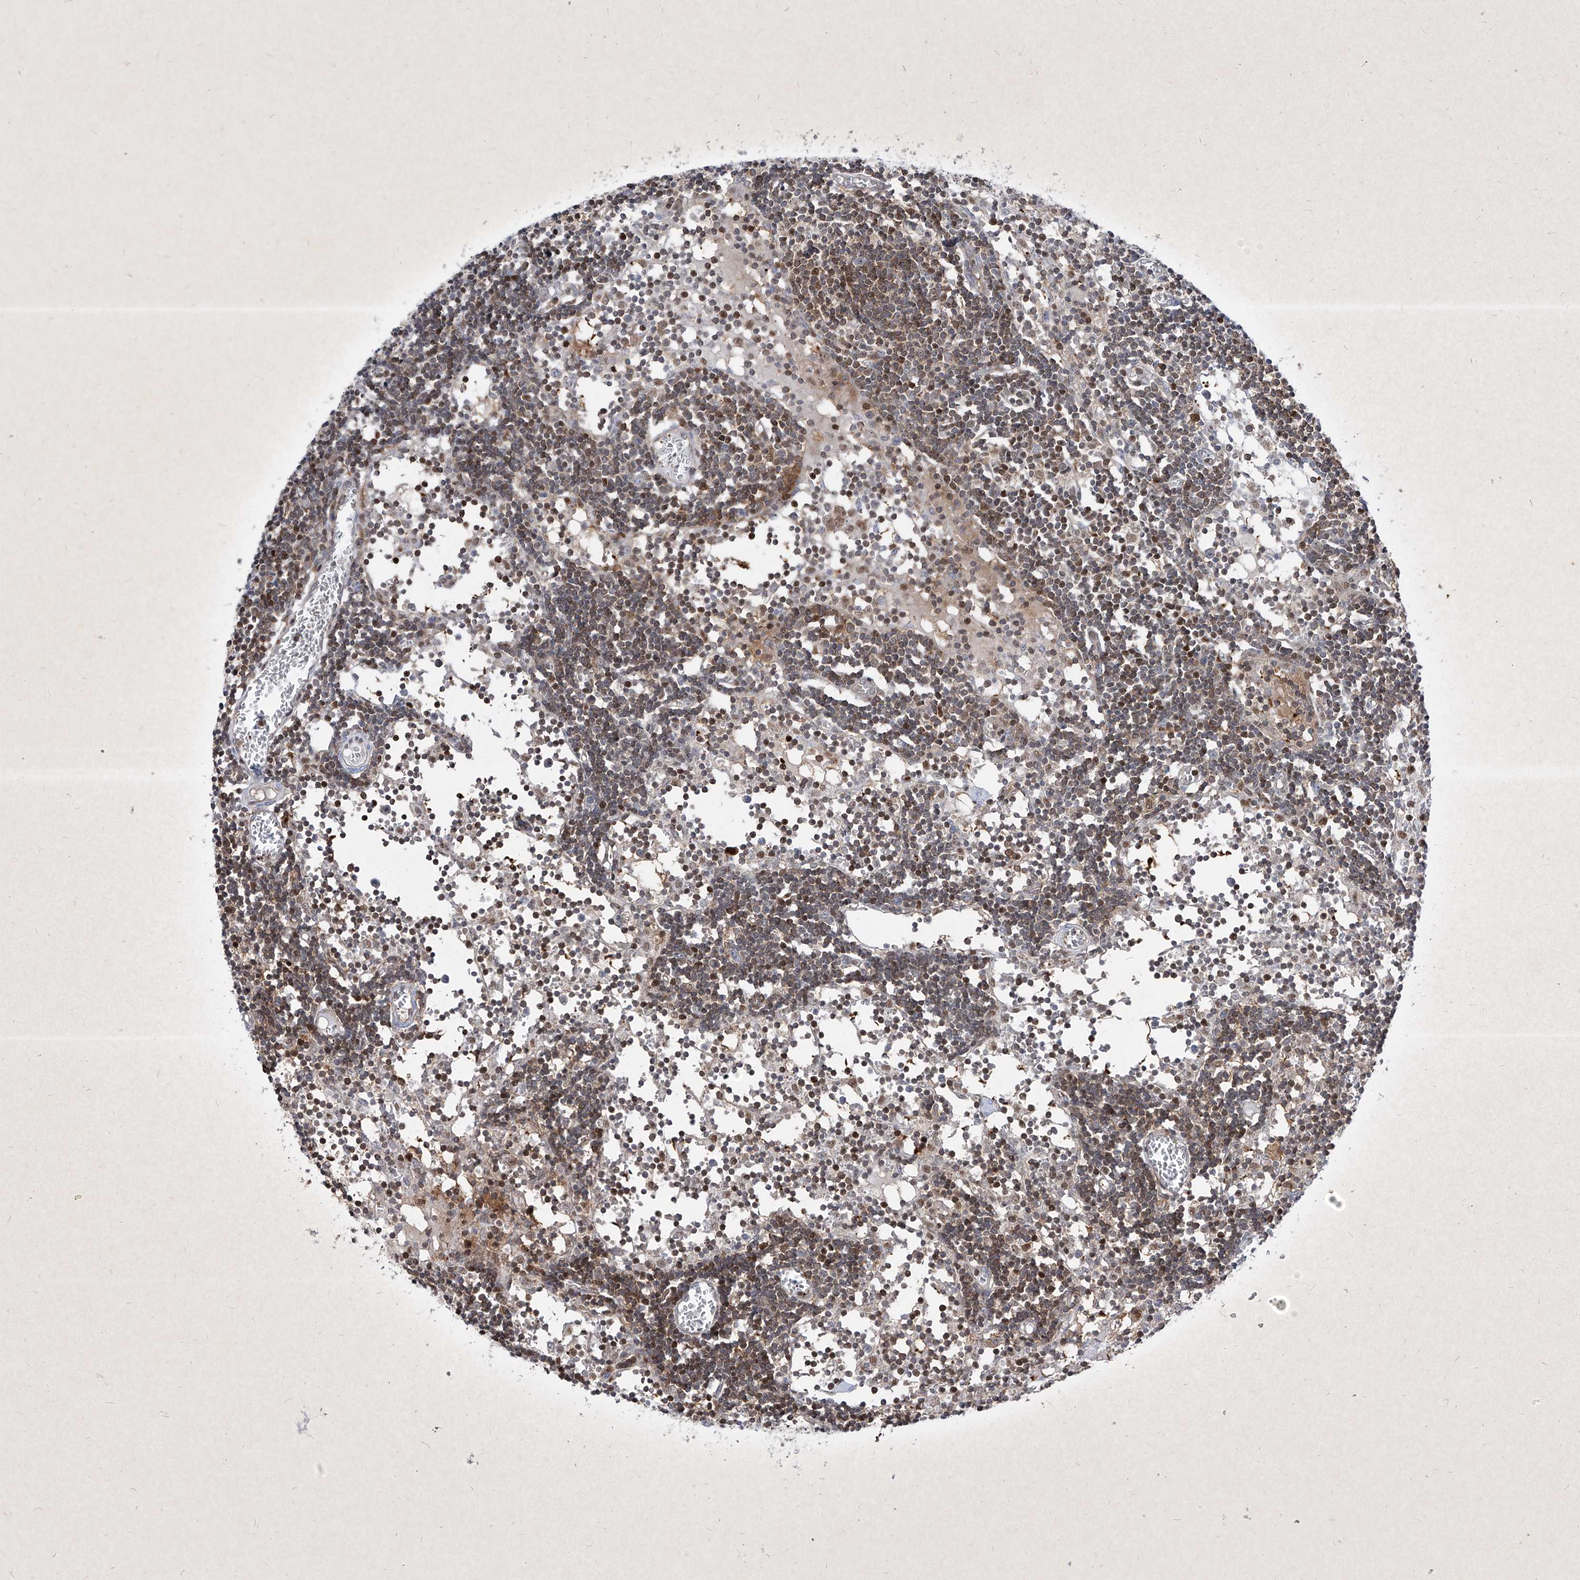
{"staining": {"intensity": "moderate", "quantity": "25%-75%", "location": "cytoplasmic/membranous,nuclear"}, "tissue": "lymph node", "cell_type": "Germinal center cells", "image_type": "normal", "snomed": [{"axis": "morphology", "description": "Normal tissue, NOS"}, {"axis": "topography", "description": "Lymph node"}], "caption": "The image shows staining of normal lymph node, revealing moderate cytoplasmic/membranous,nuclear protein staining (brown color) within germinal center cells.", "gene": "PSMB10", "patient": {"sex": "female", "age": 11}}